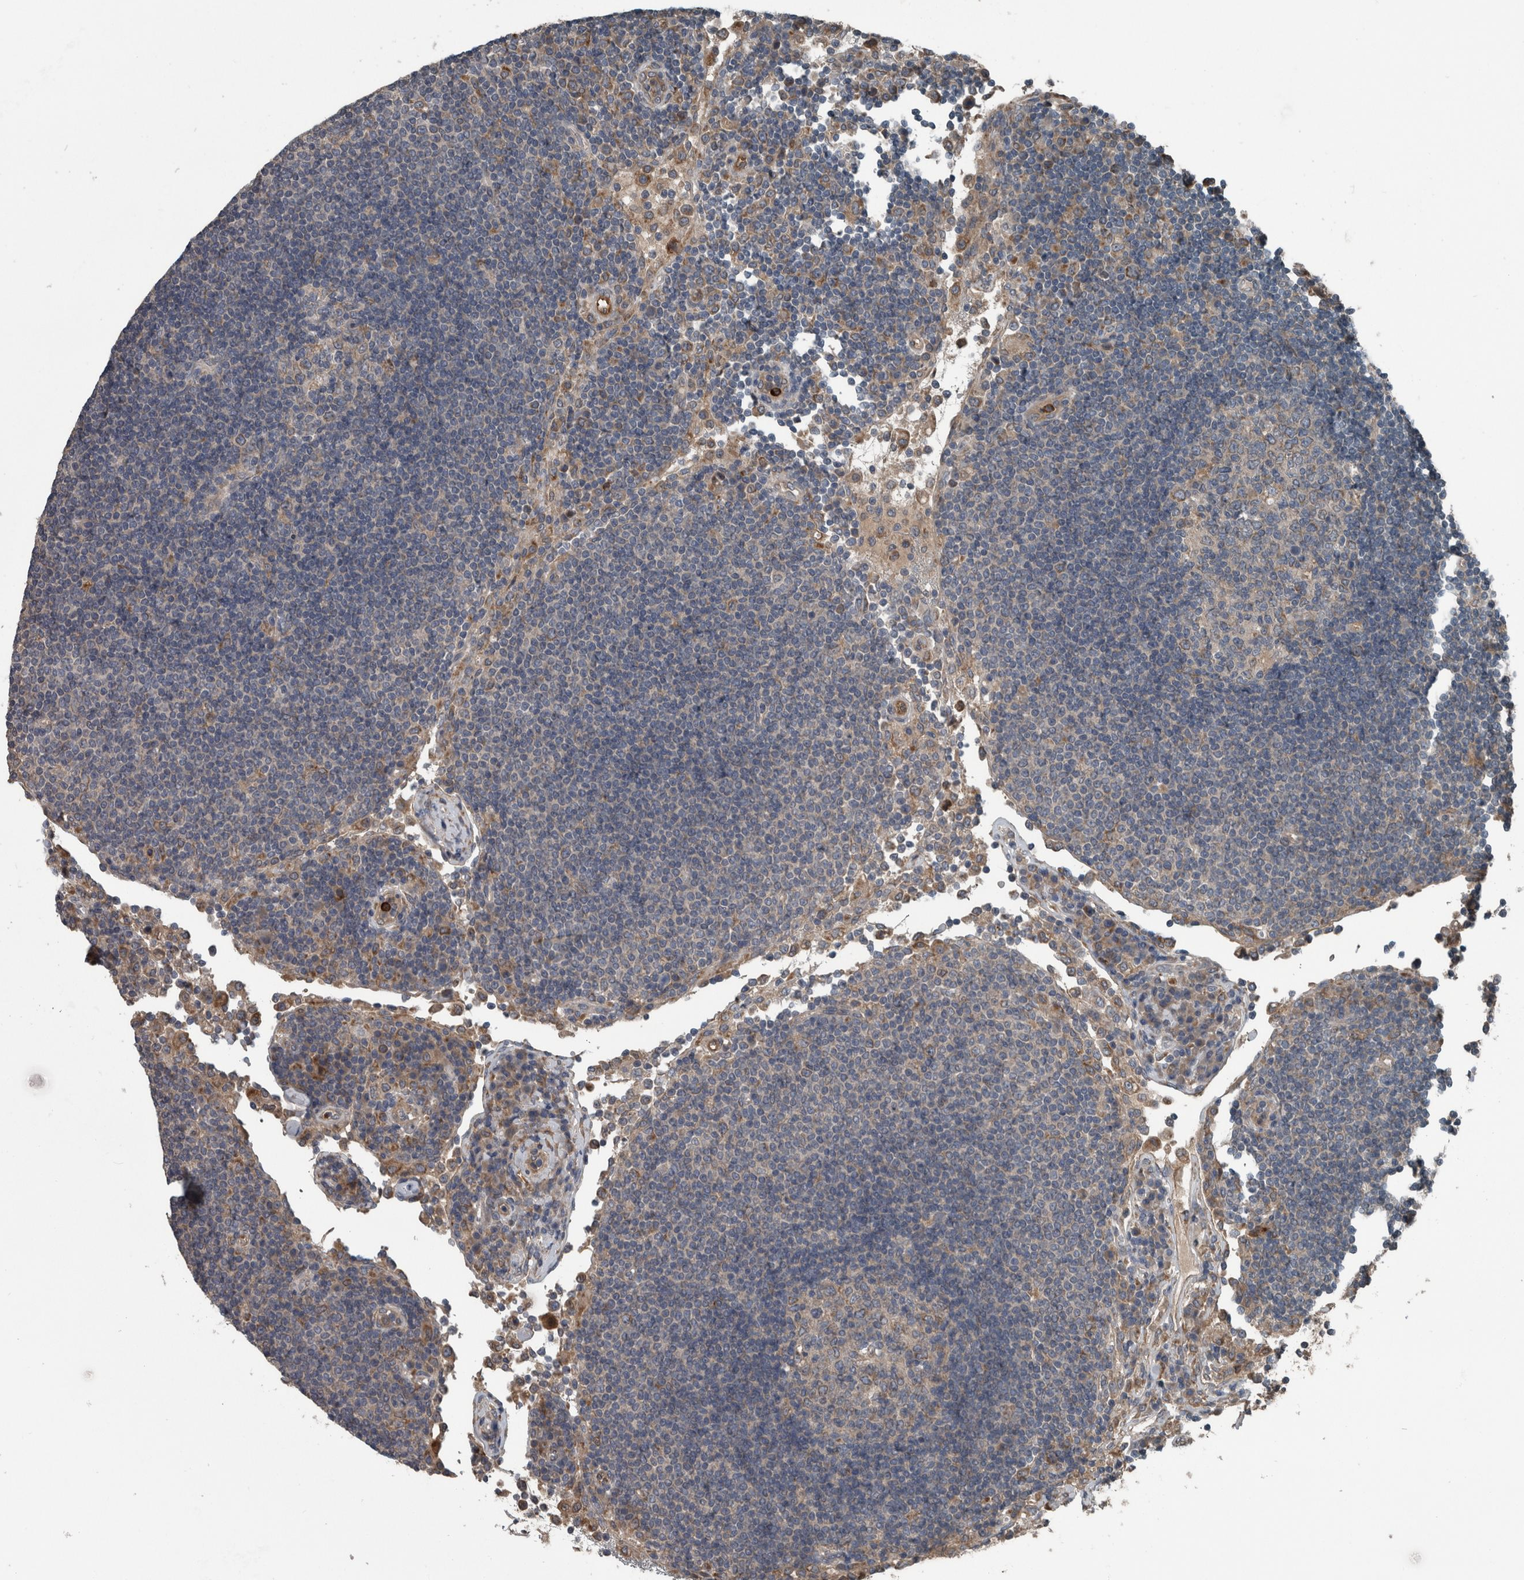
{"staining": {"intensity": "weak", "quantity": "<25%", "location": "cytoplasmic/membranous"}, "tissue": "lymph node", "cell_type": "Germinal center cells", "image_type": "normal", "snomed": [{"axis": "morphology", "description": "Normal tissue, NOS"}, {"axis": "topography", "description": "Lymph node"}], "caption": "High power microscopy photomicrograph of an immunohistochemistry (IHC) micrograph of normal lymph node, revealing no significant positivity in germinal center cells. The staining was performed using DAB to visualize the protein expression in brown, while the nuclei were stained in blue with hematoxylin (Magnification: 20x).", "gene": "EXOC8", "patient": {"sex": "female", "age": 53}}